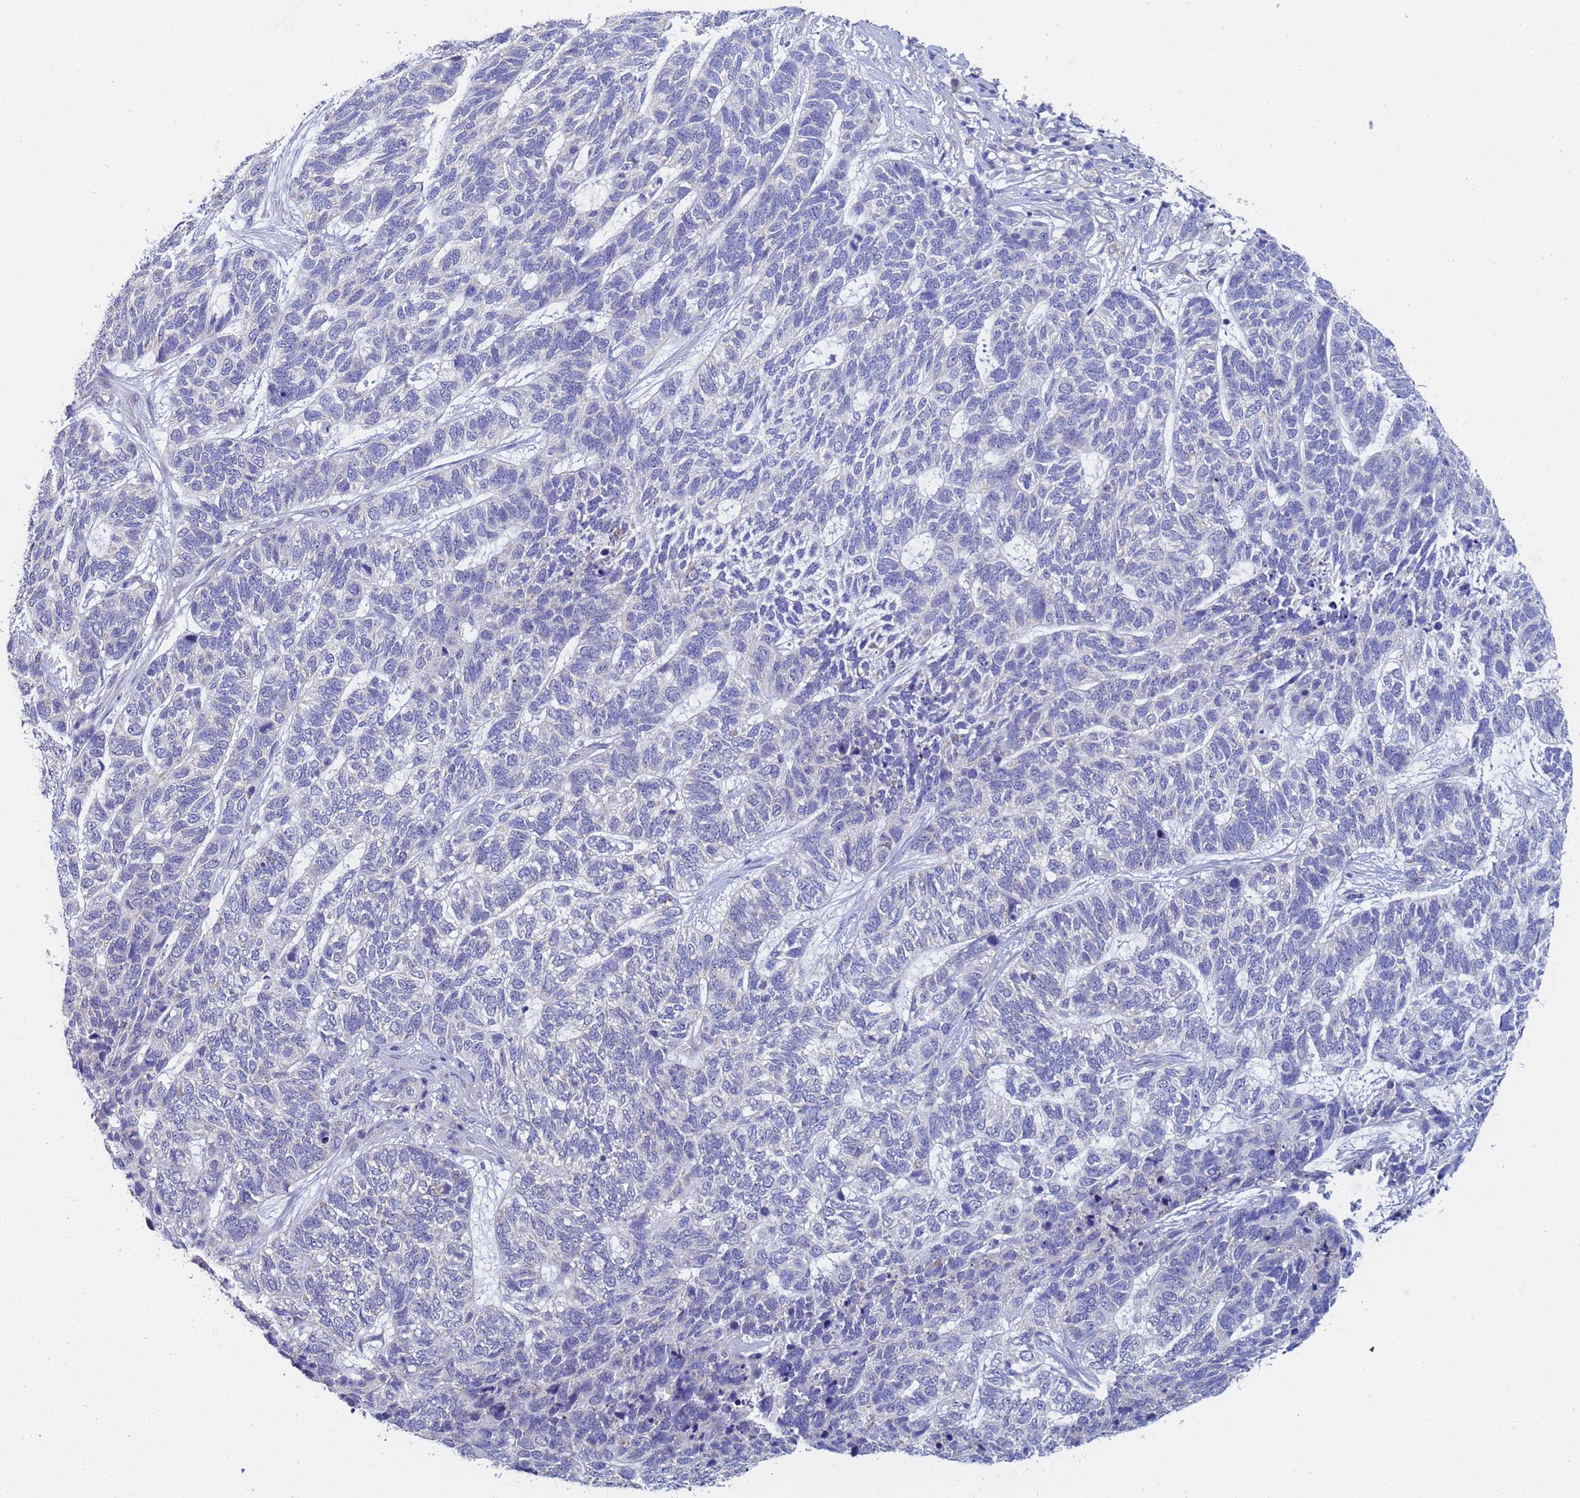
{"staining": {"intensity": "negative", "quantity": "none", "location": "none"}, "tissue": "skin cancer", "cell_type": "Tumor cells", "image_type": "cancer", "snomed": [{"axis": "morphology", "description": "Basal cell carcinoma"}, {"axis": "topography", "description": "Skin"}], "caption": "Photomicrograph shows no protein staining in tumor cells of skin basal cell carcinoma tissue. (Immunohistochemistry (ihc), brightfield microscopy, high magnification).", "gene": "IHO1", "patient": {"sex": "female", "age": 65}}